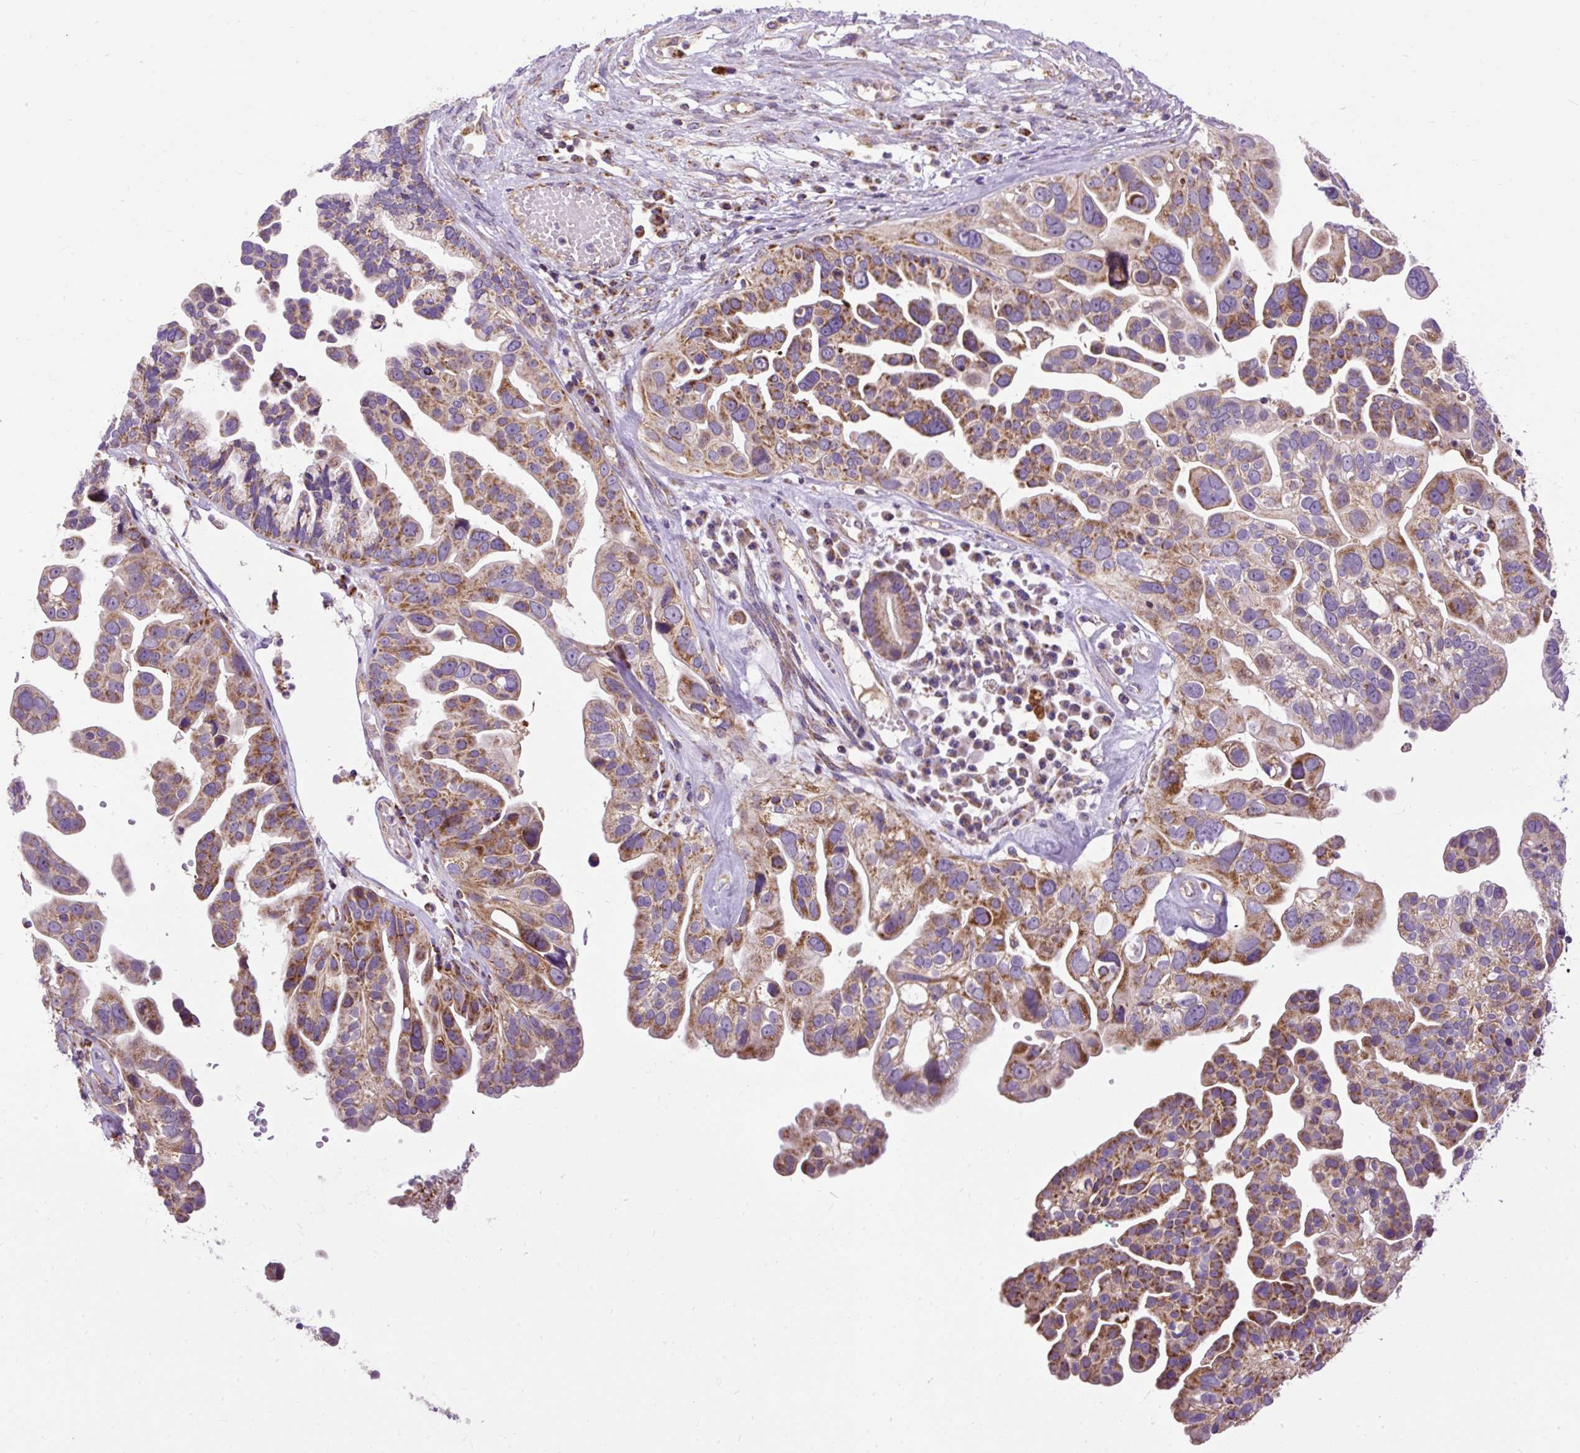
{"staining": {"intensity": "moderate", "quantity": ">75%", "location": "cytoplasmic/membranous"}, "tissue": "ovarian cancer", "cell_type": "Tumor cells", "image_type": "cancer", "snomed": [{"axis": "morphology", "description": "Cystadenocarcinoma, serous, NOS"}, {"axis": "topography", "description": "Ovary"}], "caption": "Human ovarian serous cystadenocarcinoma stained with a protein marker exhibits moderate staining in tumor cells.", "gene": "TOMM40", "patient": {"sex": "female", "age": 56}}